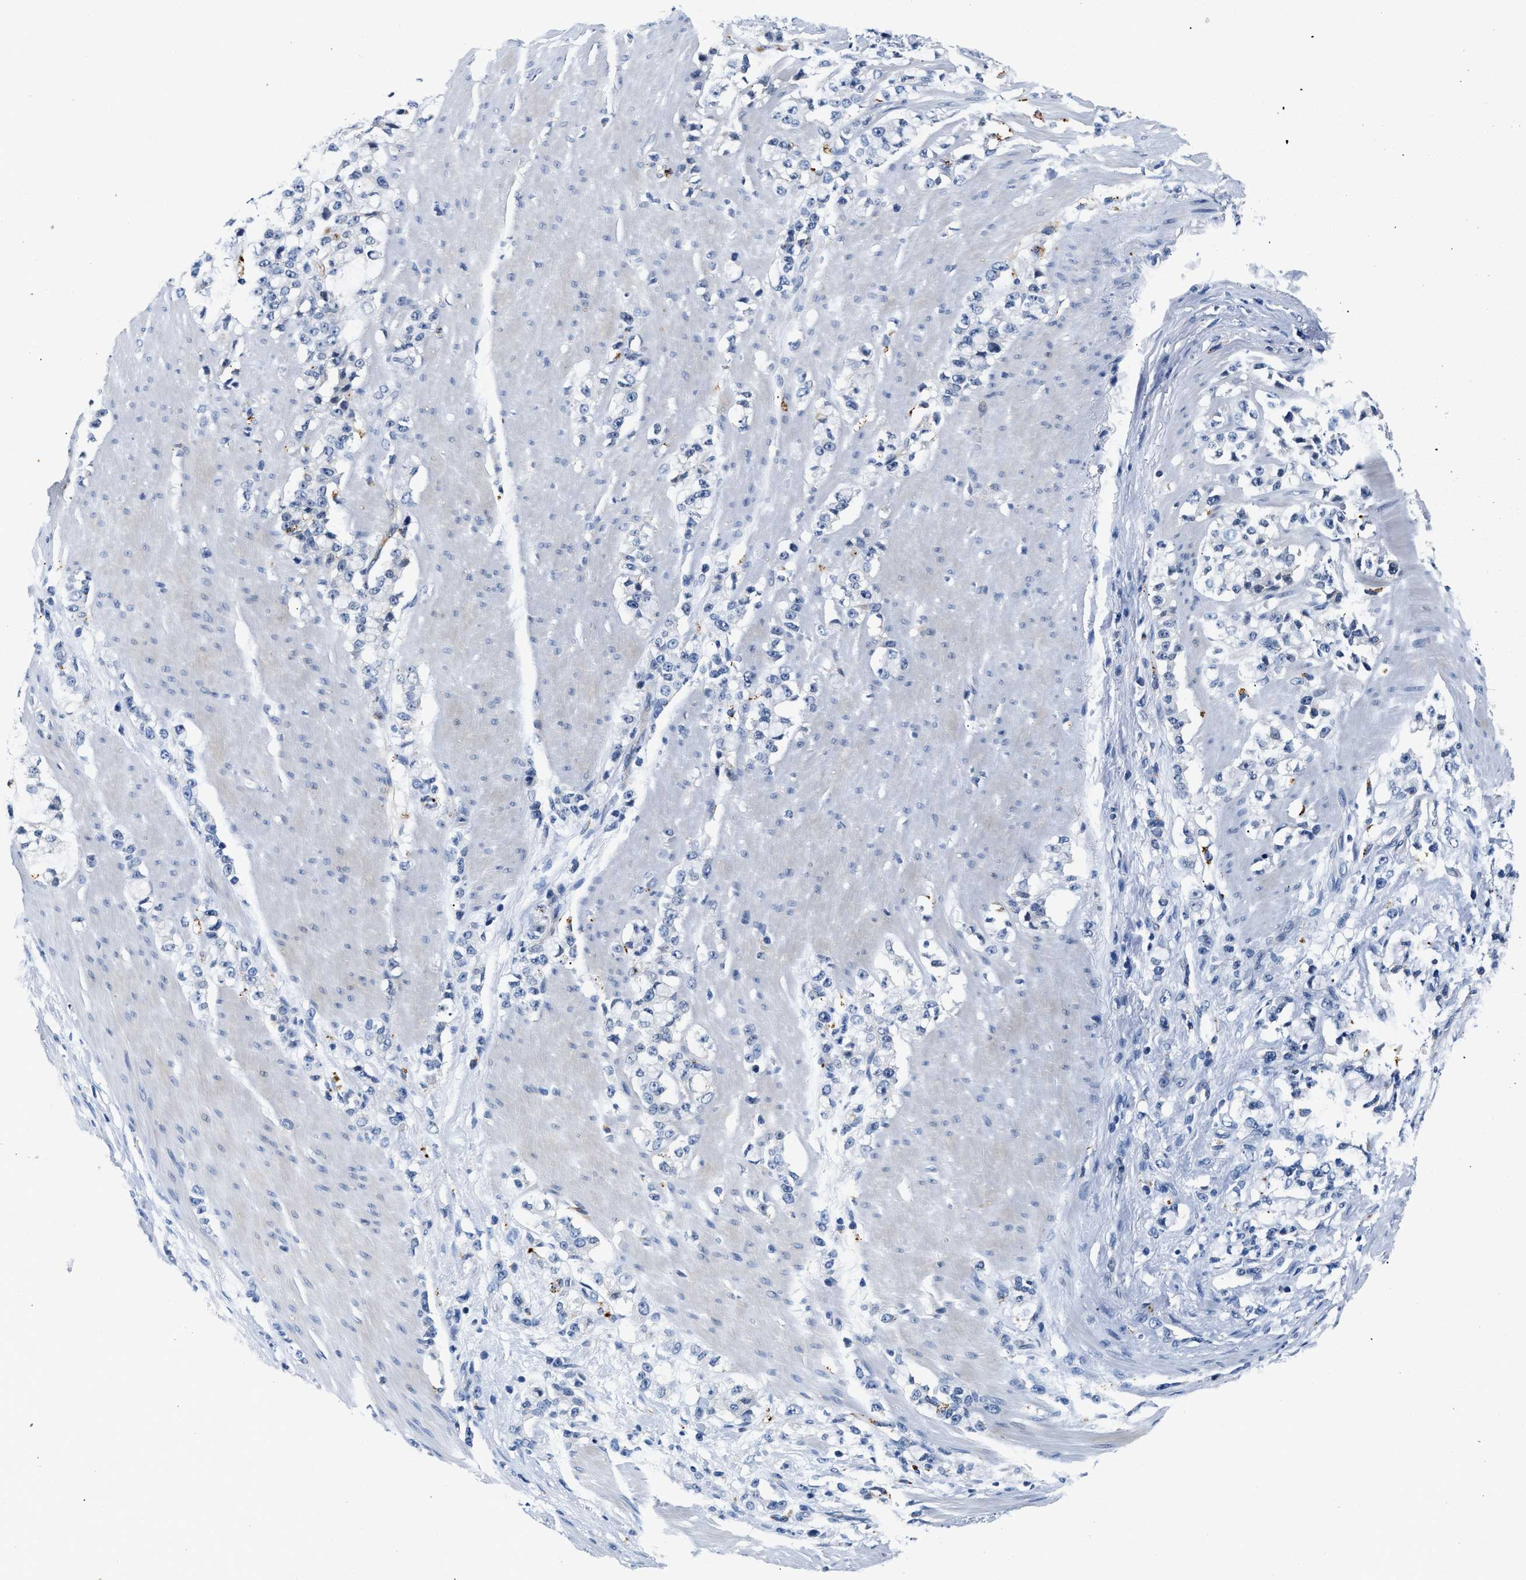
{"staining": {"intensity": "negative", "quantity": "none", "location": "none"}, "tissue": "stomach cancer", "cell_type": "Tumor cells", "image_type": "cancer", "snomed": [{"axis": "morphology", "description": "Adenocarcinoma, NOS"}, {"axis": "topography", "description": "Stomach, lower"}], "caption": "Photomicrograph shows no significant protein expression in tumor cells of adenocarcinoma (stomach).", "gene": "MED22", "patient": {"sex": "male", "age": 88}}